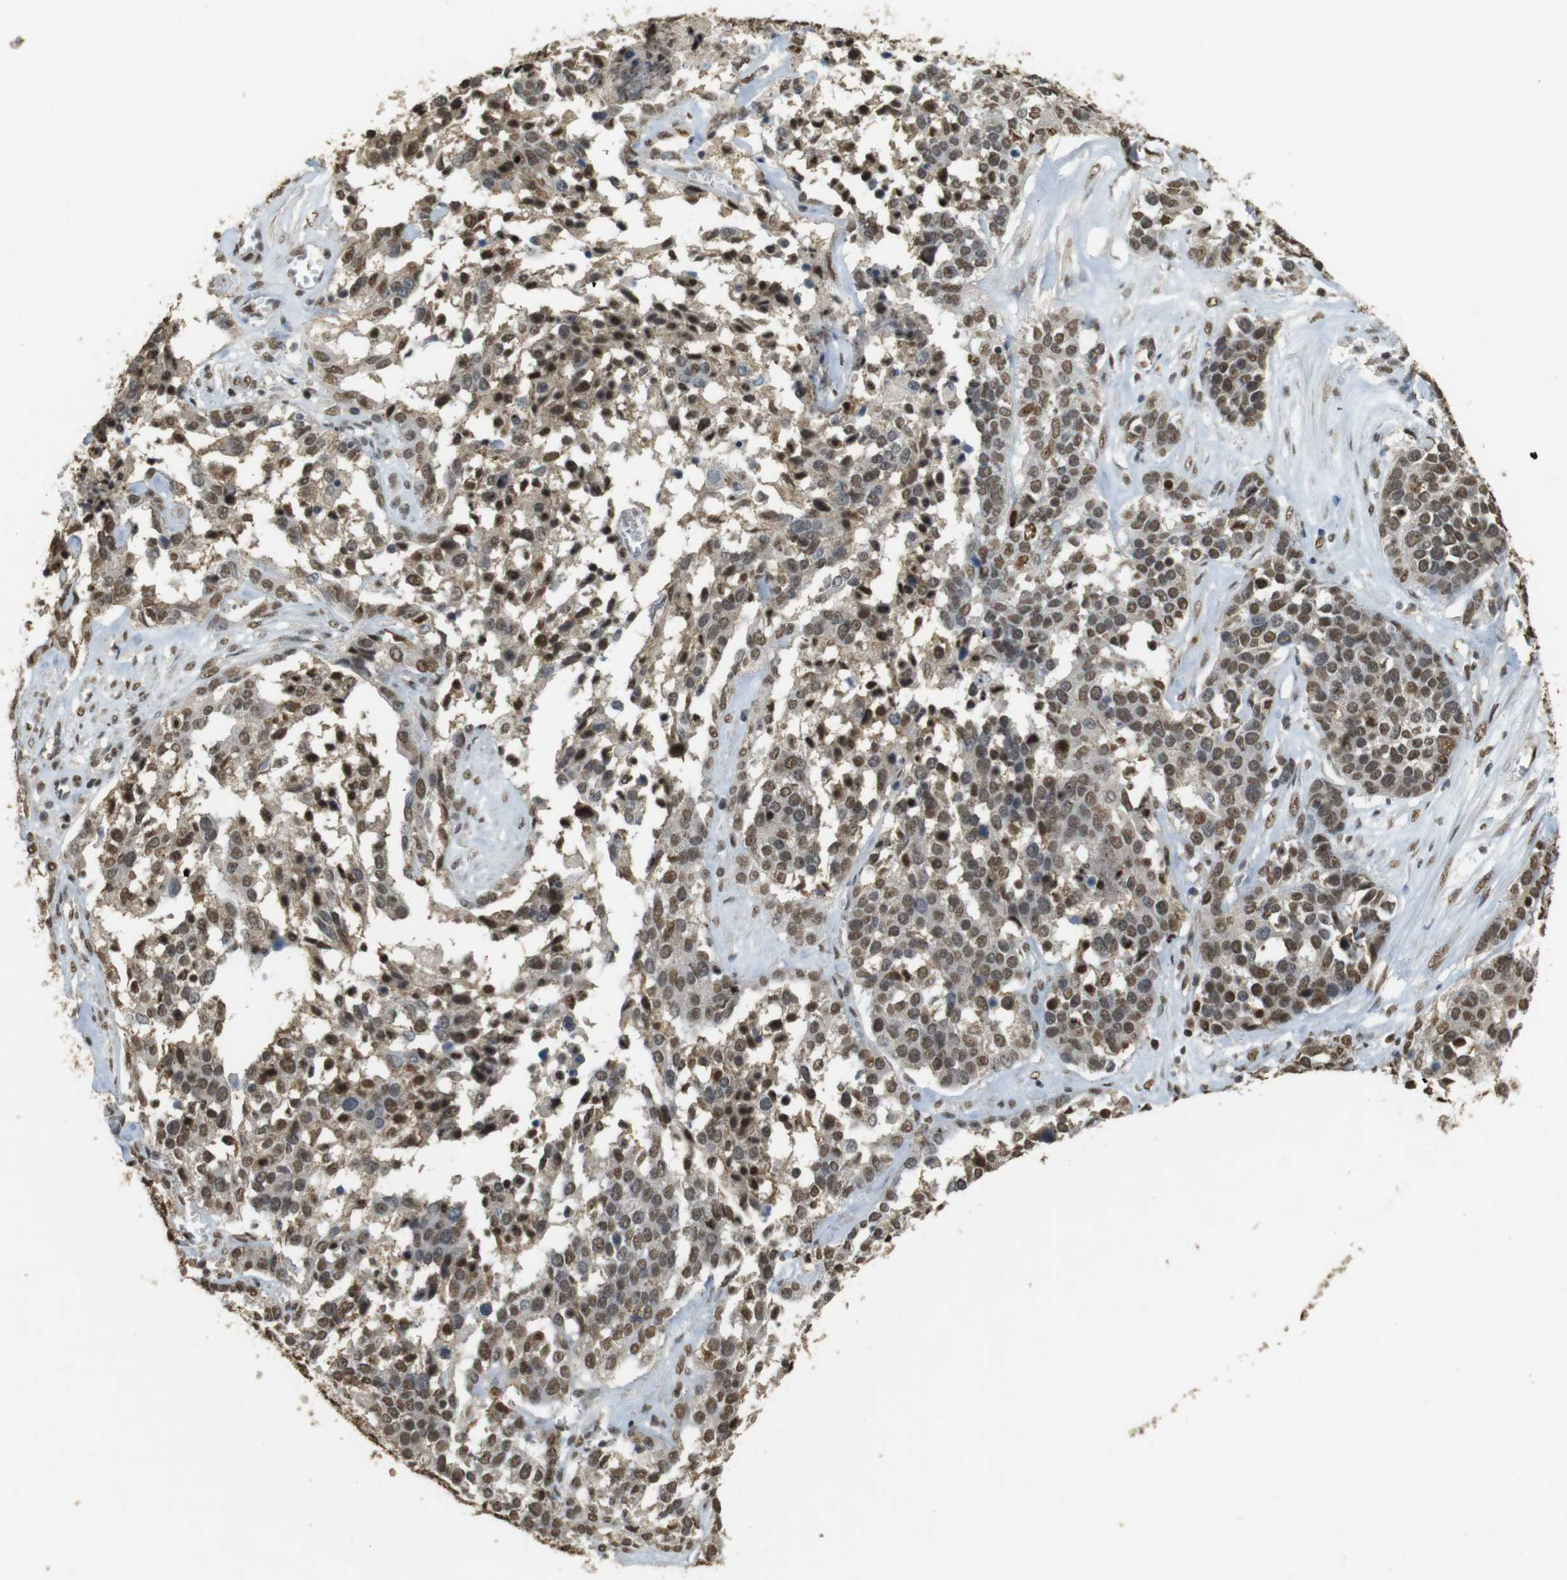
{"staining": {"intensity": "moderate", "quantity": ">75%", "location": "cytoplasmic/membranous,nuclear"}, "tissue": "ovarian cancer", "cell_type": "Tumor cells", "image_type": "cancer", "snomed": [{"axis": "morphology", "description": "Cystadenocarcinoma, serous, NOS"}, {"axis": "topography", "description": "Ovary"}], "caption": "Immunohistochemistry (IHC) staining of ovarian serous cystadenocarcinoma, which exhibits medium levels of moderate cytoplasmic/membranous and nuclear positivity in approximately >75% of tumor cells indicating moderate cytoplasmic/membranous and nuclear protein expression. The staining was performed using DAB (3,3'-diaminobenzidine) (brown) for protein detection and nuclei were counterstained in hematoxylin (blue).", "gene": "GATA4", "patient": {"sex": "female", "age": 44}}